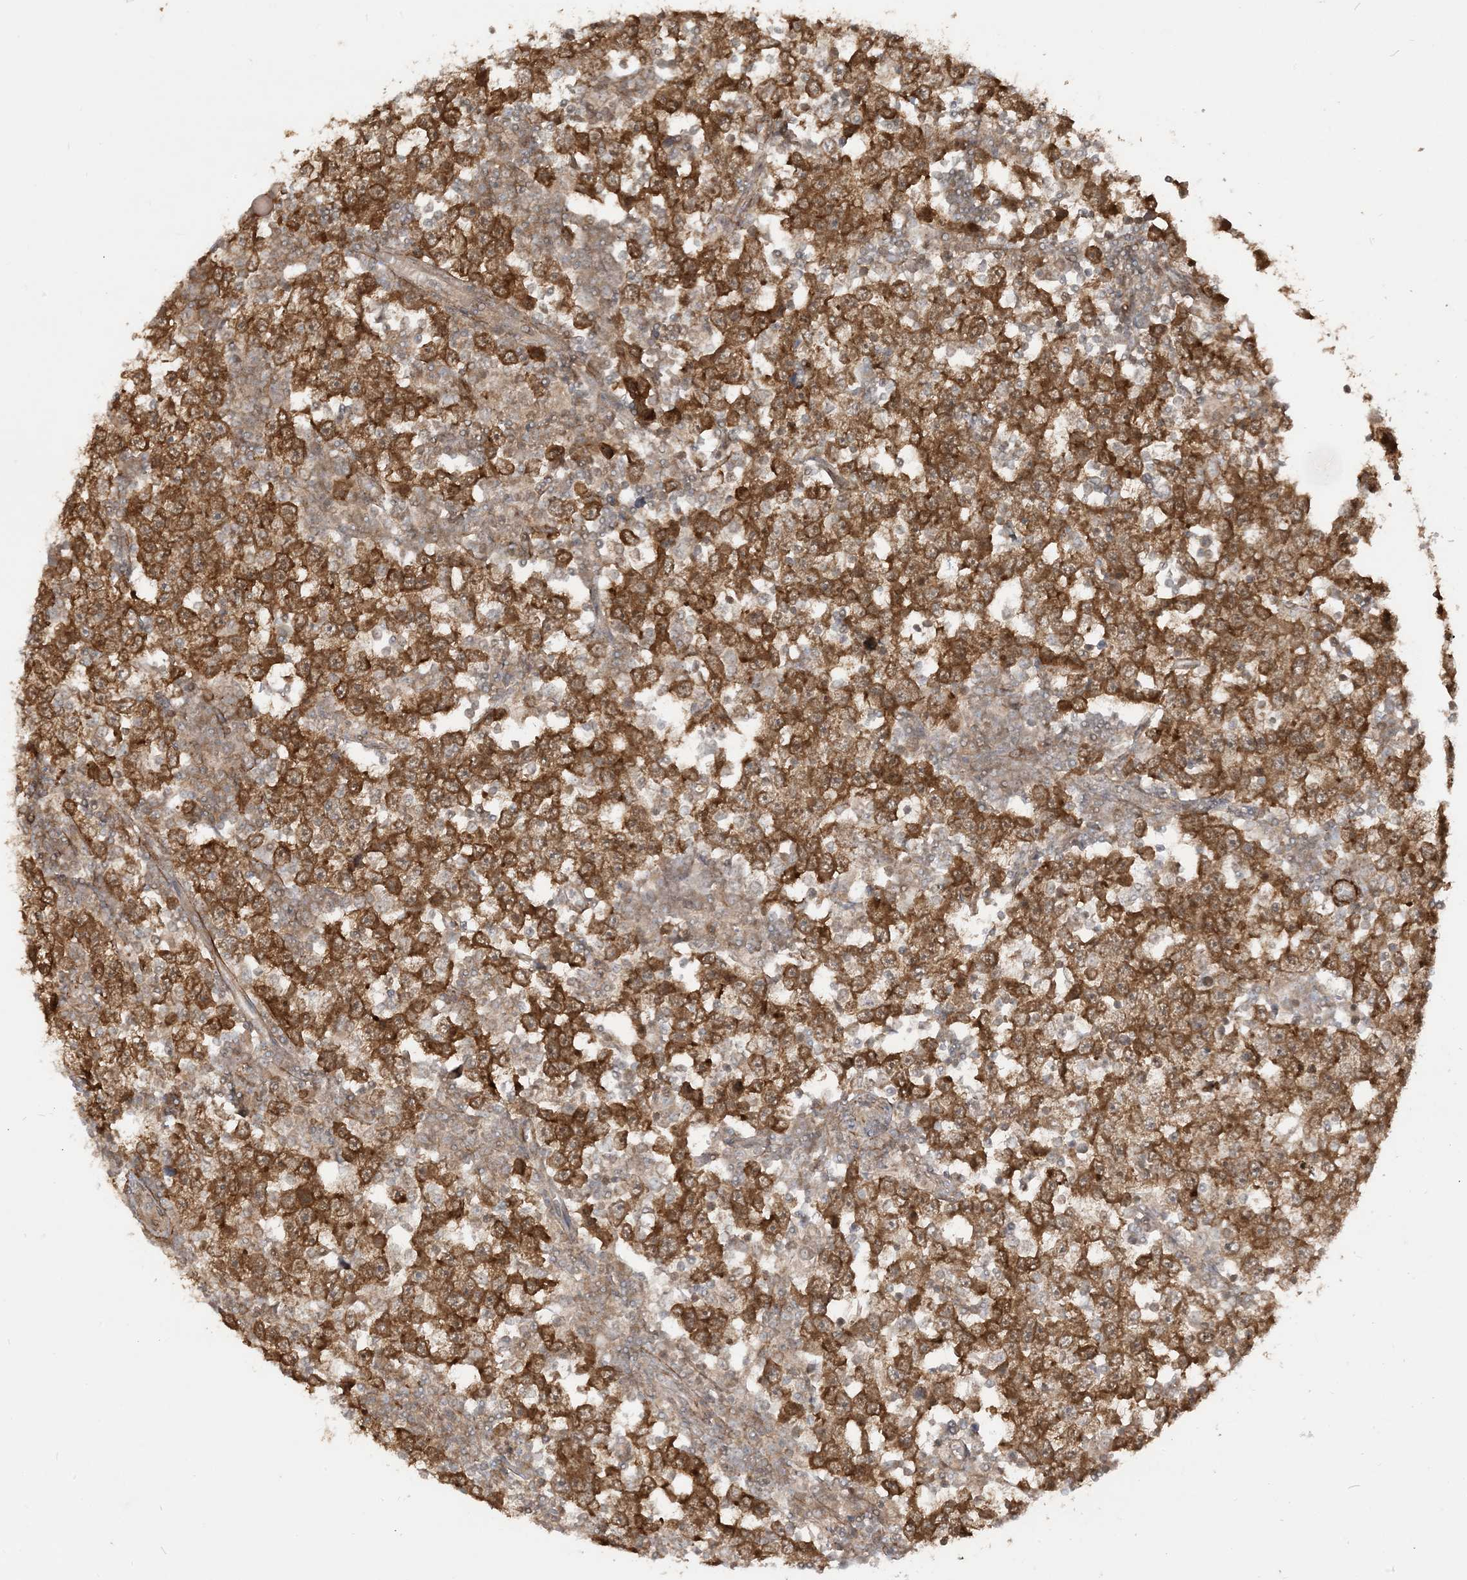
{"staining": {"intensity": "strong", "quantity": ">75%", "location": "cytoplasmic/membranous"}, "tissue": "testis cancer", "cell_type": "Tumor cells", "image_type": "cancer", "snomed": [{"axis": "morphology", "description": "Seminoma, NOS"}, {"axis": "topography", "description": "Testis"}], "caption": "Immunohistochemistry (IHC) (DAB (3,3'-diaminobenzidine)) staining of human testis cancer (seminoma) demonstrates strong cytoplasmic/membranous protein positivity in approximately >75% of tumor cells. (DAB (3,3'-diaminobenzidine) IHC with brightfield microscopy, high magnification).", "gene": "TBCC", "patient": {"sex": "male", "age": 65}}